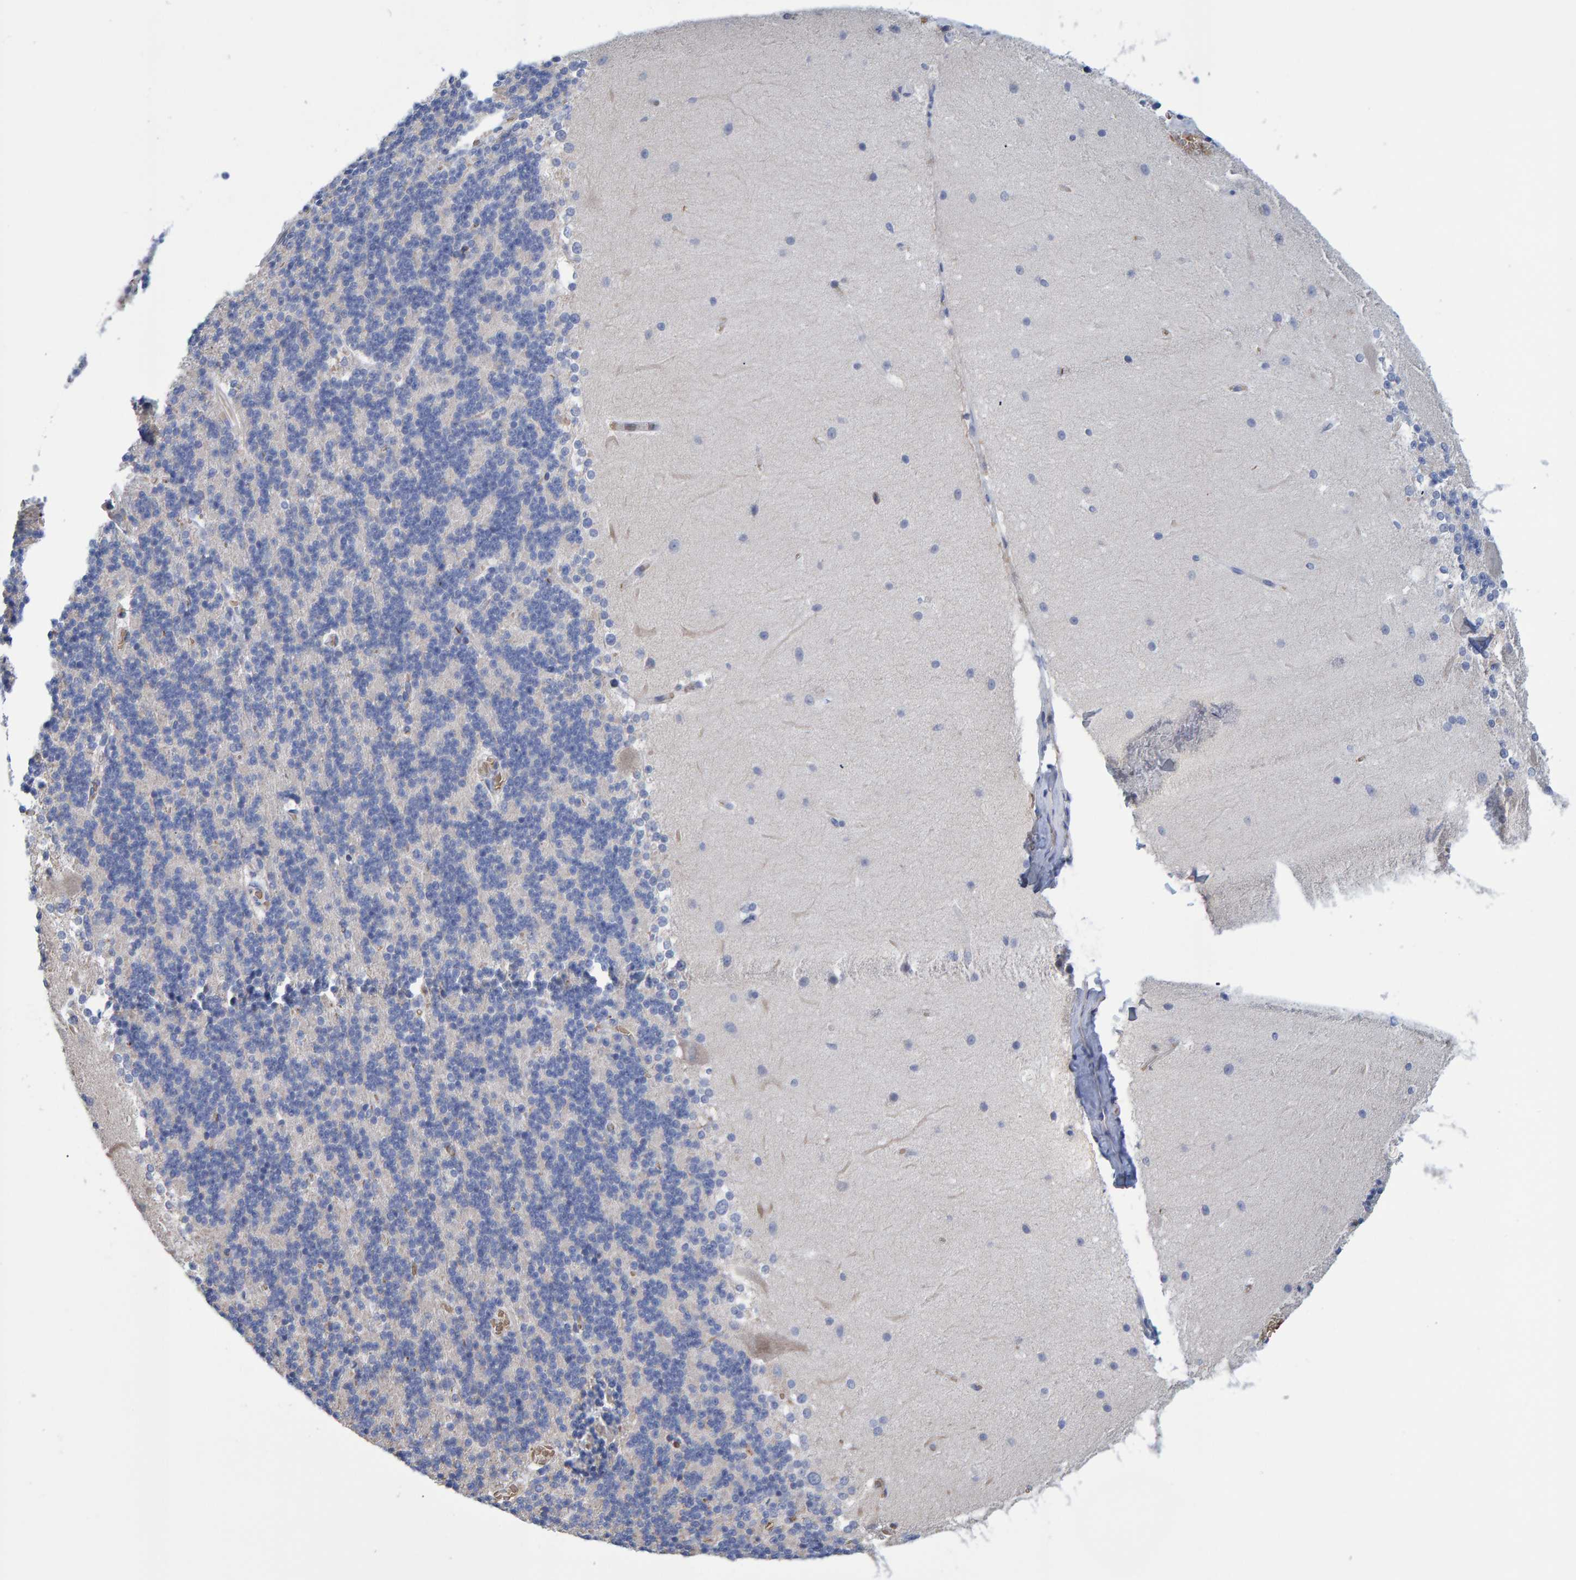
{"staining": {"intensity": "negative", "quantity": "none", "location": "none"}, "tissue": "cerebellum", "cell_type": "Cells in granular layer", "image_type": "normal", "snomed": [{"axis": "morphology", "description": "Normal tissue, NOS"}, {"axis": "topography", "description": "Cerebellum"}], "caption": "The micrograph reveals no staining of cells in granular layer in unremarkable cerebellum.", "gene": "VPS9D1", "patient": {"sex": "female", "age": 19}}